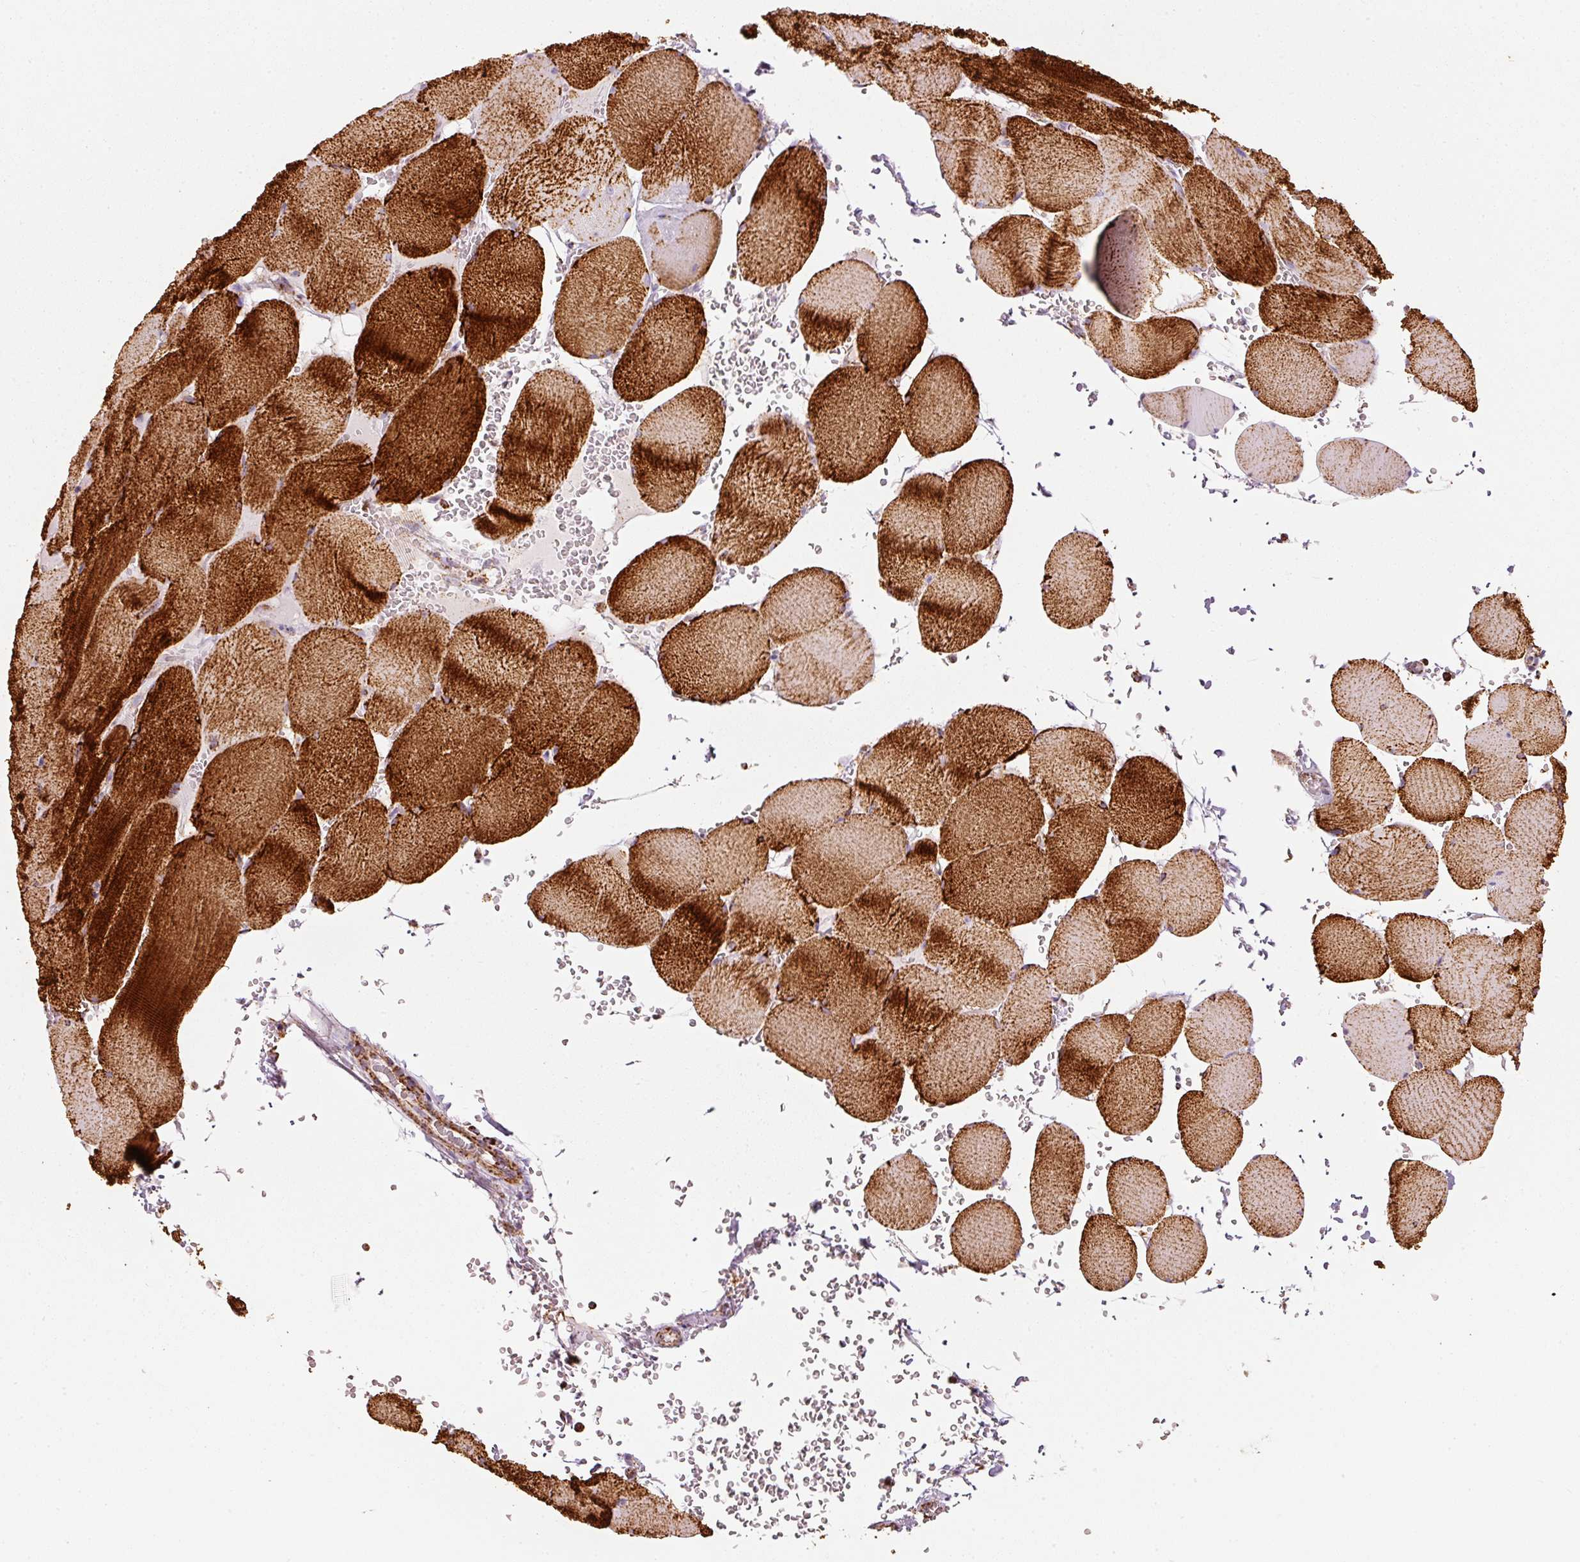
{"staining": {"intensity": "strong", "quantity": ">75%", "location": "cytoplasmic/membranous"}, "tissue": "skeletal muscle", "cell_type": "Myocytes", "image_type": "normal", "snomed": [{"axis": "morphology", "description": "Normal tissue, NOS"}, {"axis": "topography", "description": "Skeletal muscle"}, {"axis": "topography", "description": "Head-Neck"}], "caption": "Protein expression analysis of normal human skeletal muscle reveals strong cytoplasmic/membranous positivity in about >75% of myocytes.", "gene": "MT", "patient": {"sex": "male", "age": 66}}